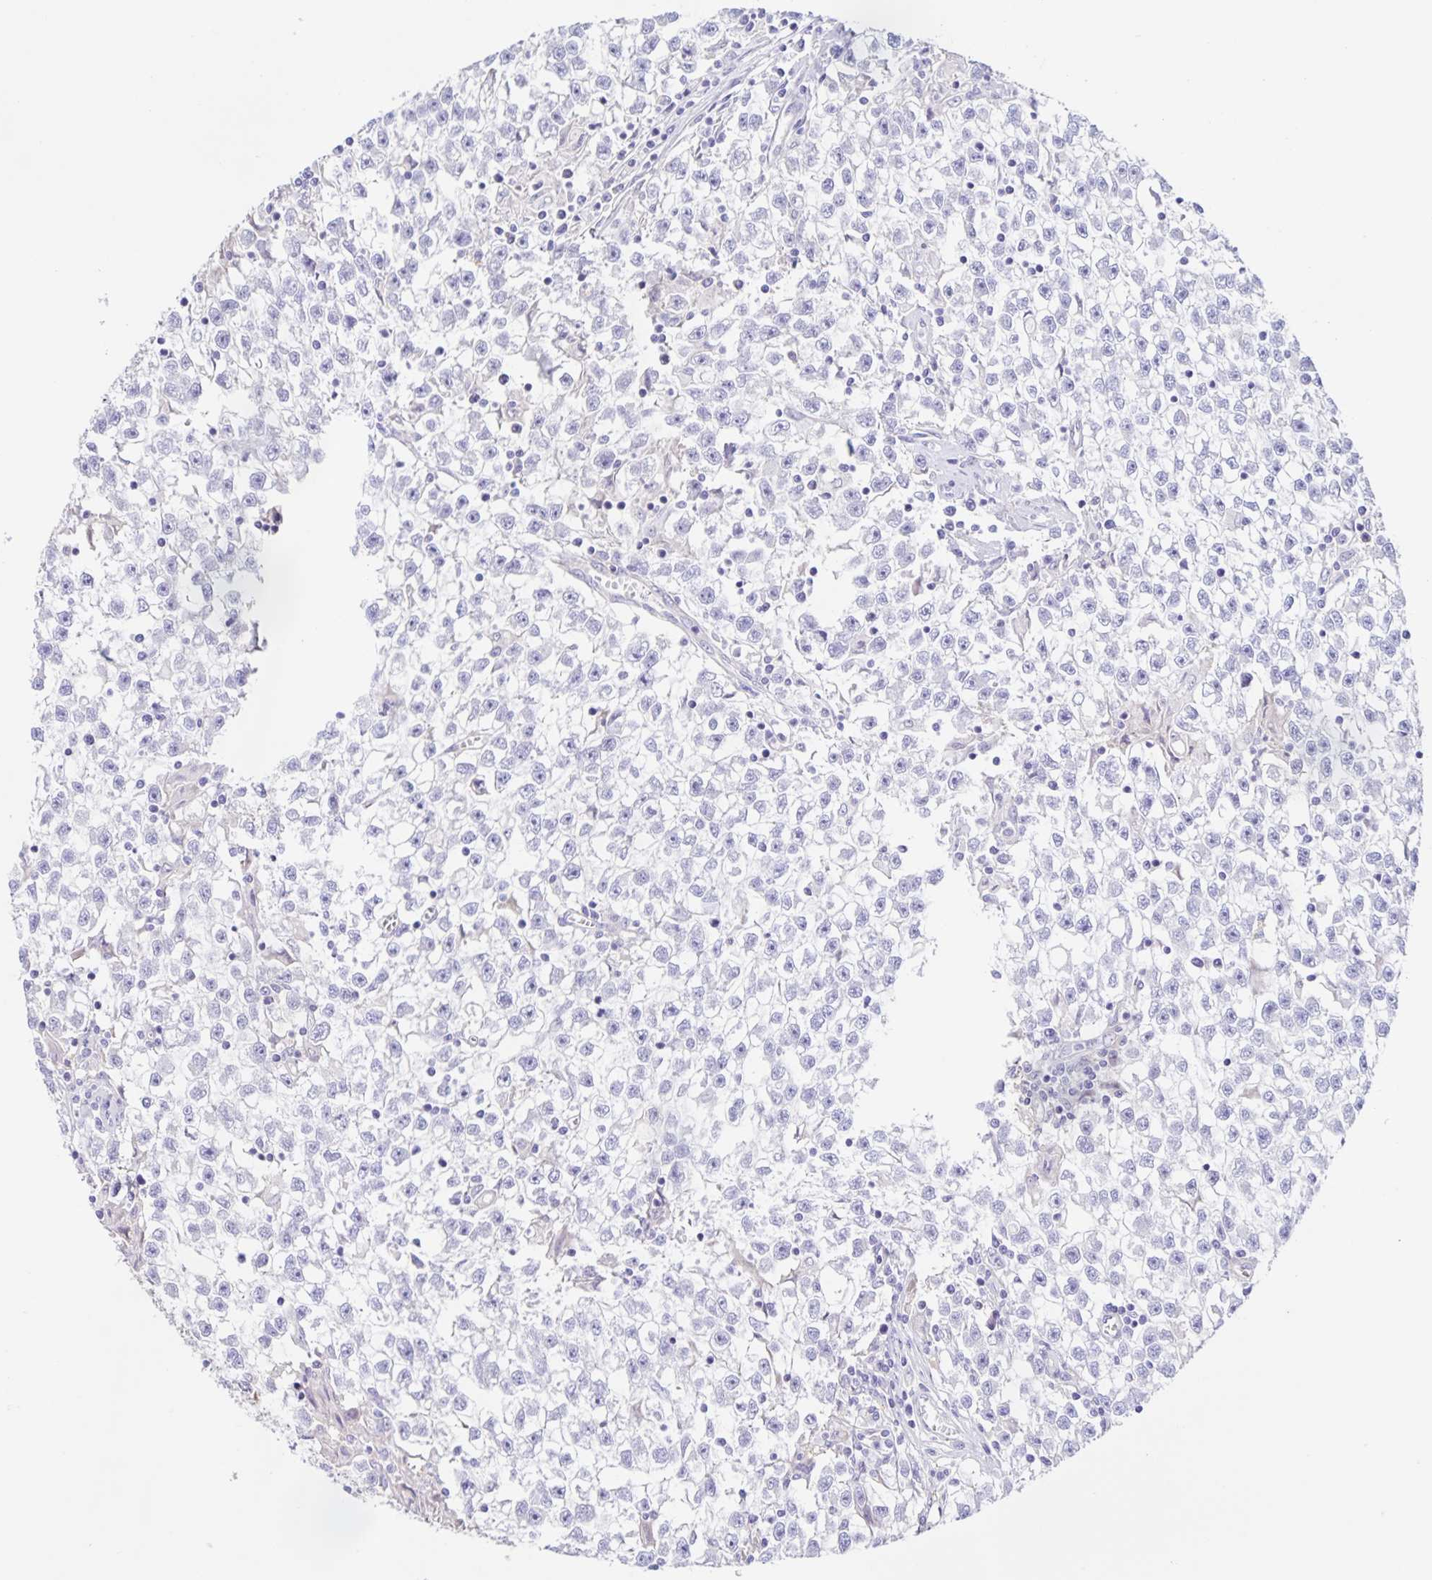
{"staining": {"intensity": "negative", "quantity": "none", "location": "none"}, "tissue": "testis cancer", "cell_type": "Tumor cells", "image_type": "cancer", "snomed": [{"axis": "morphology", "description": "Seminoma, NOS"}, {"axis": "topography", "description": "Testis"}], "caption": "DAB immunohistochemical staining of human seminoma (testis) demonstrates no significant staining in tumor cells.", "gene": "BOLL", "patient": {"sex": "male", "age": 31}}